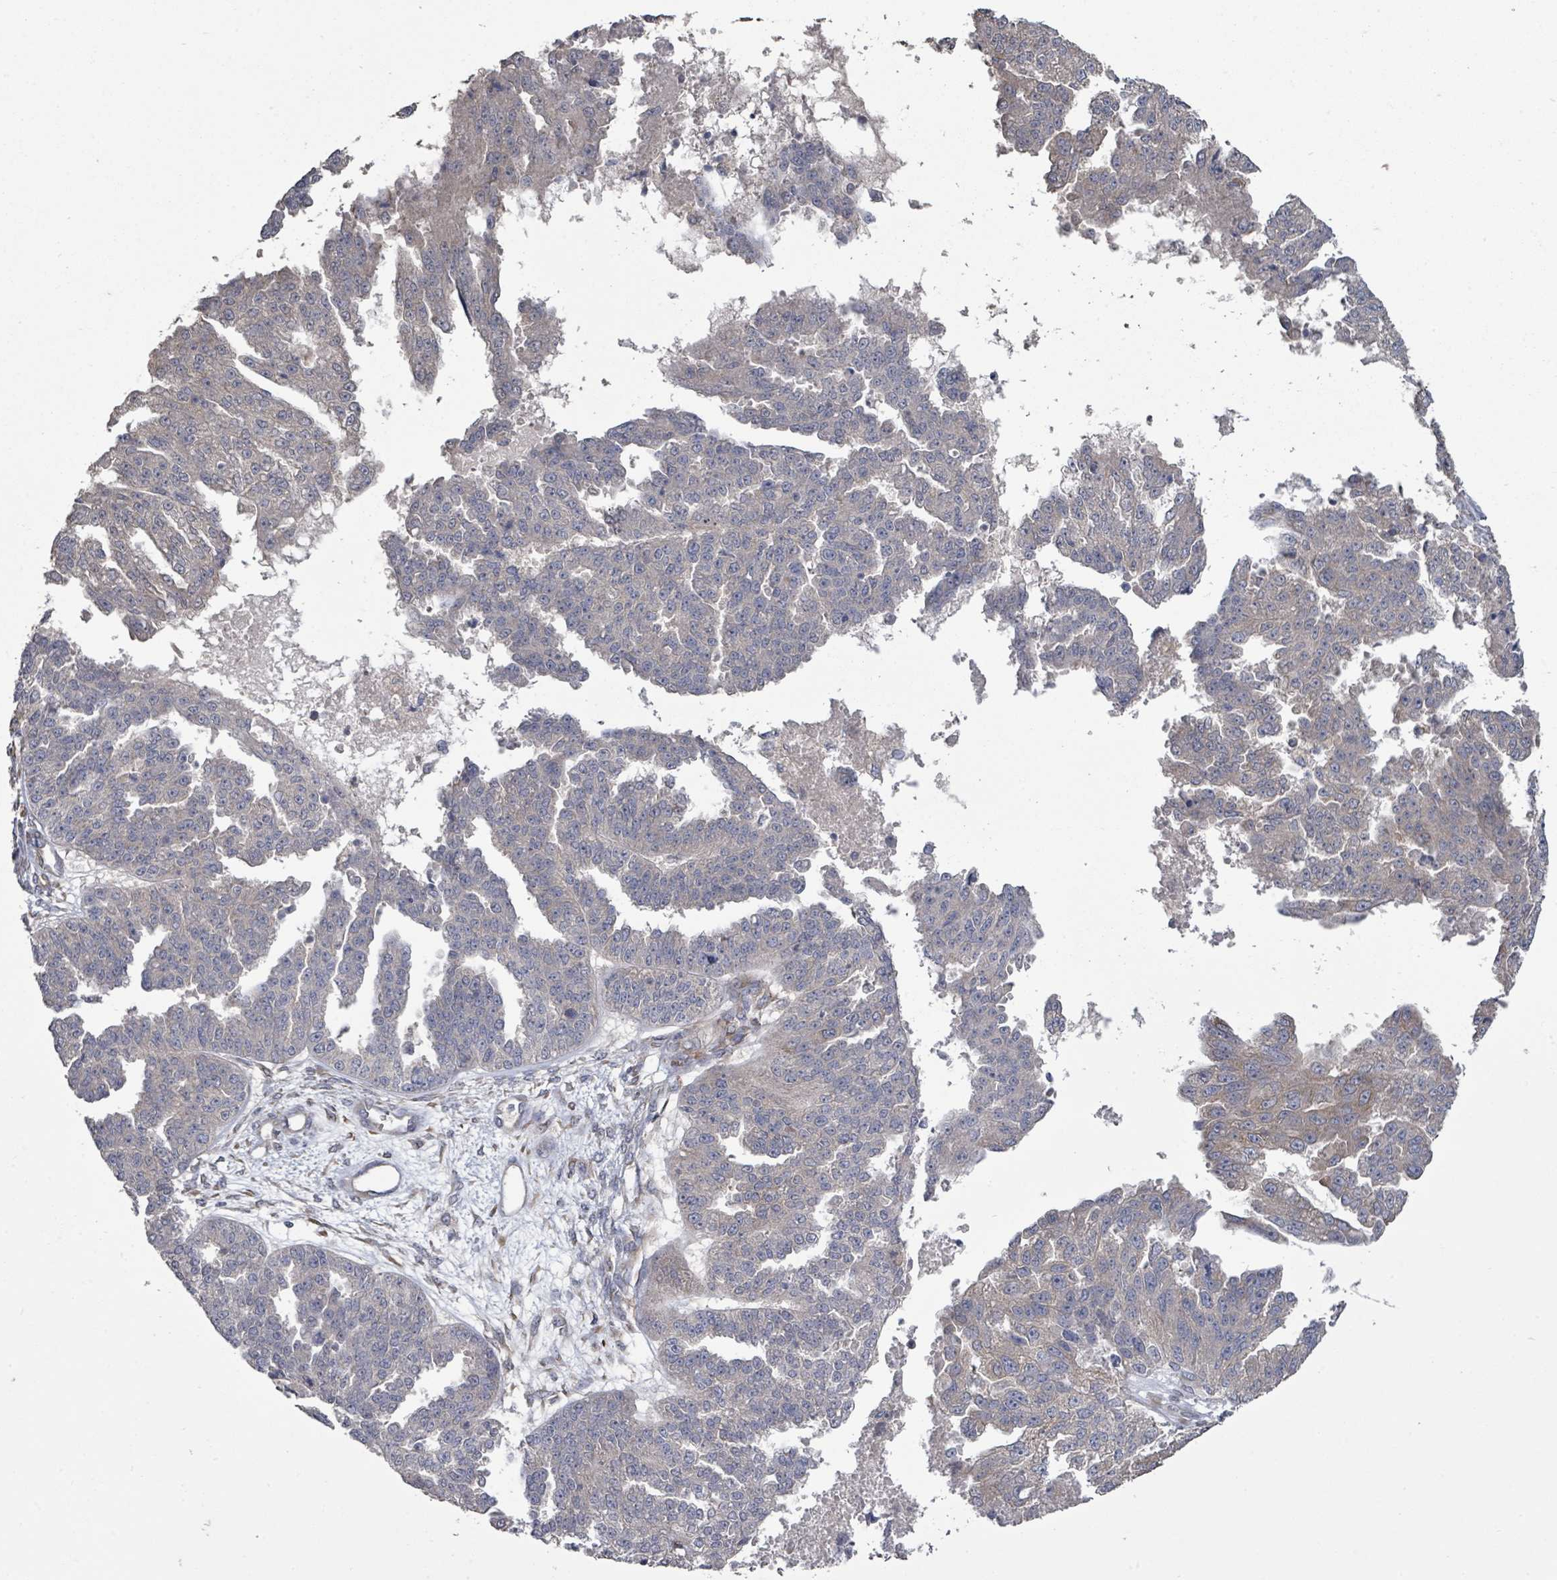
{"staining": {"intensity": "negative", "quantity": "none", "location": "none"}, "tissue": "ovarian cancer", "cell_type": "Tumor cells", "image_type": "cancer", "snomed": [{"axis": "morphology", "description": "Cystadenocarcinoma, serous, NOS"}, {"axis": "topography", "description": "Ovary"}], "caption": "Tumor cells show no significant protein staining in ovarian cancer (serous cystadenocarcinoma).", "gene": "SLC9A7", "patient": {"sex": "female", "age": 58}}